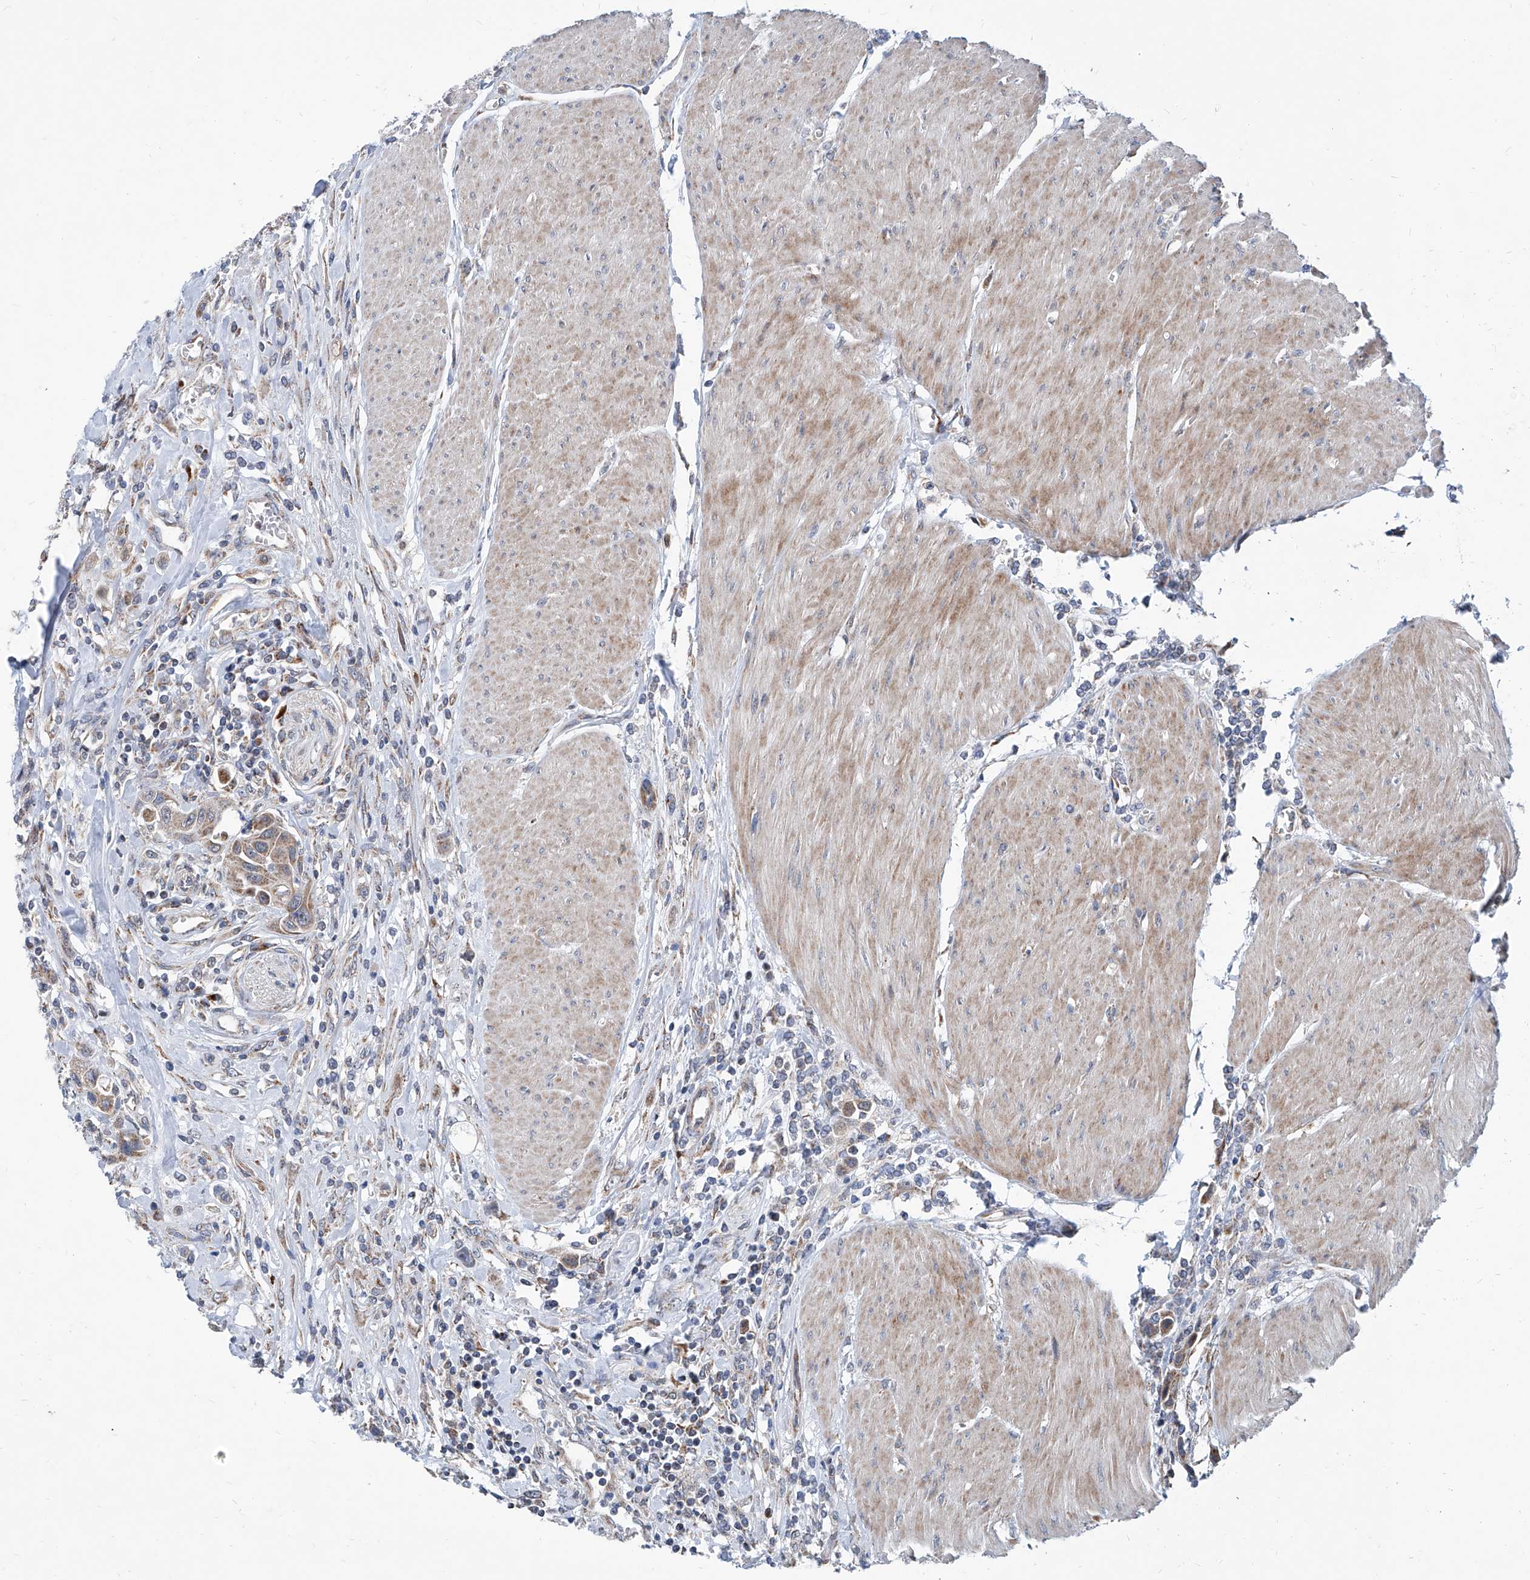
{"staining": {"intensity": "moderate", "quantity": ">75%", "location": "cytoplasmic/membranous"}, "tissue": "urothelial cancer", "cell_type": "Tumor cells", "image_type": "cancer", "snomed": [{"axis": "morphology", "description": "Urothelial carcinoma, High grade"}, {"axis": "topography", "description": "Urinary bladder"}], "caption": "Human urothelial cancer stained for a protein (brown) shows moderate cytoplasmic/membranous positive positivity in approximately >75% of tumor cells.", "gene": "USP48", "patient": {"sex": "male", "age": 50}}